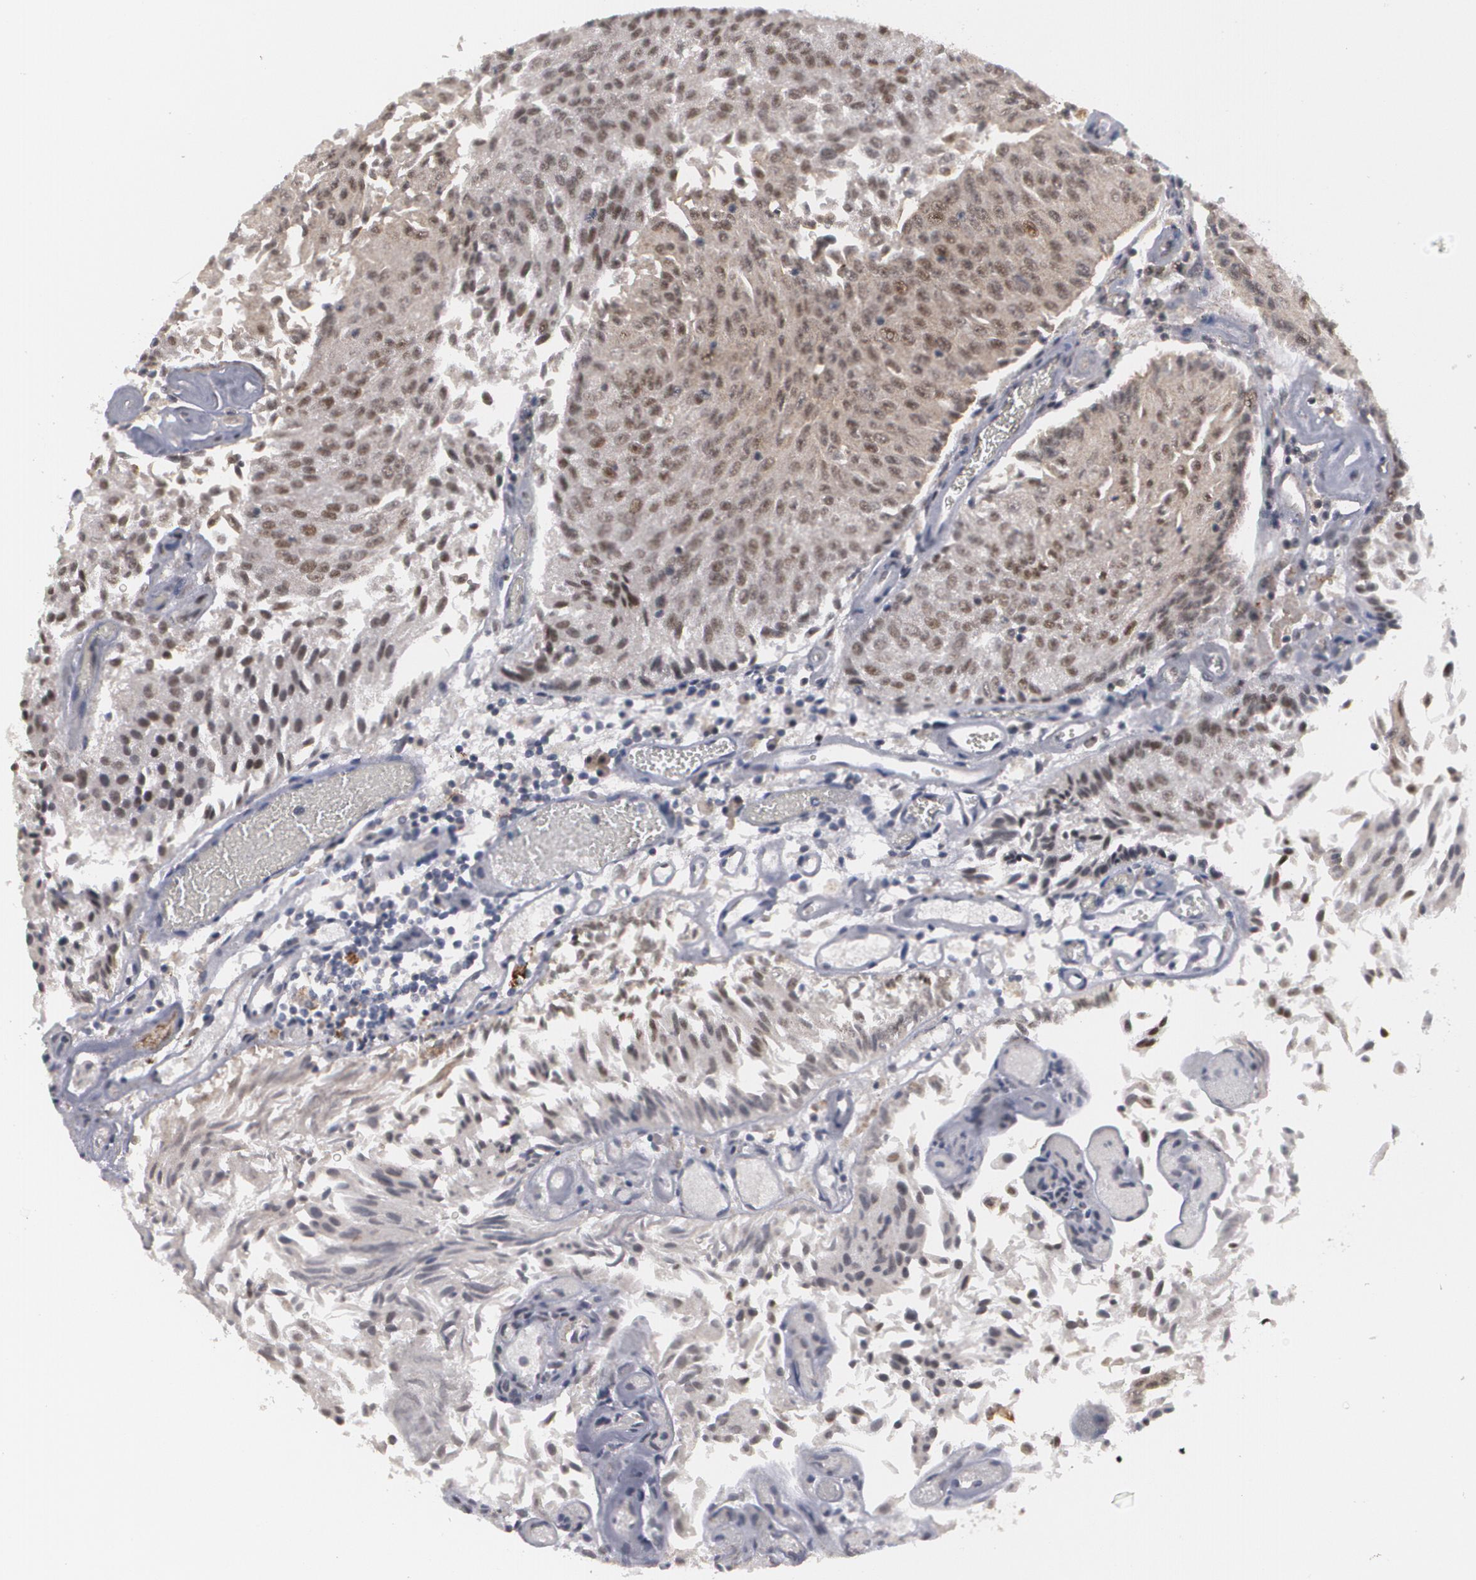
{"staining": {"intensity": "weak", "quantity": ">75%", "location": "nuclear"}, "tissue": "urothelial cancer", "cell_type": "Tumor cells", "image_type": "cancer", "snomed": [{"axis": "morphology", "description": "Urothelial carcinoma, Low grade"}, {"axis": "topography", "description": "Urinary bladder"}], "caption": "DAB immunohistochemical staining of urothelial cancer shows weak nuclear protein positivity in approximately >75% of tumor cells. (IHC, brightfield microscopy, high magnification).", "gene": "INTS6", "patient": {"sex": "male", "age": 86}}